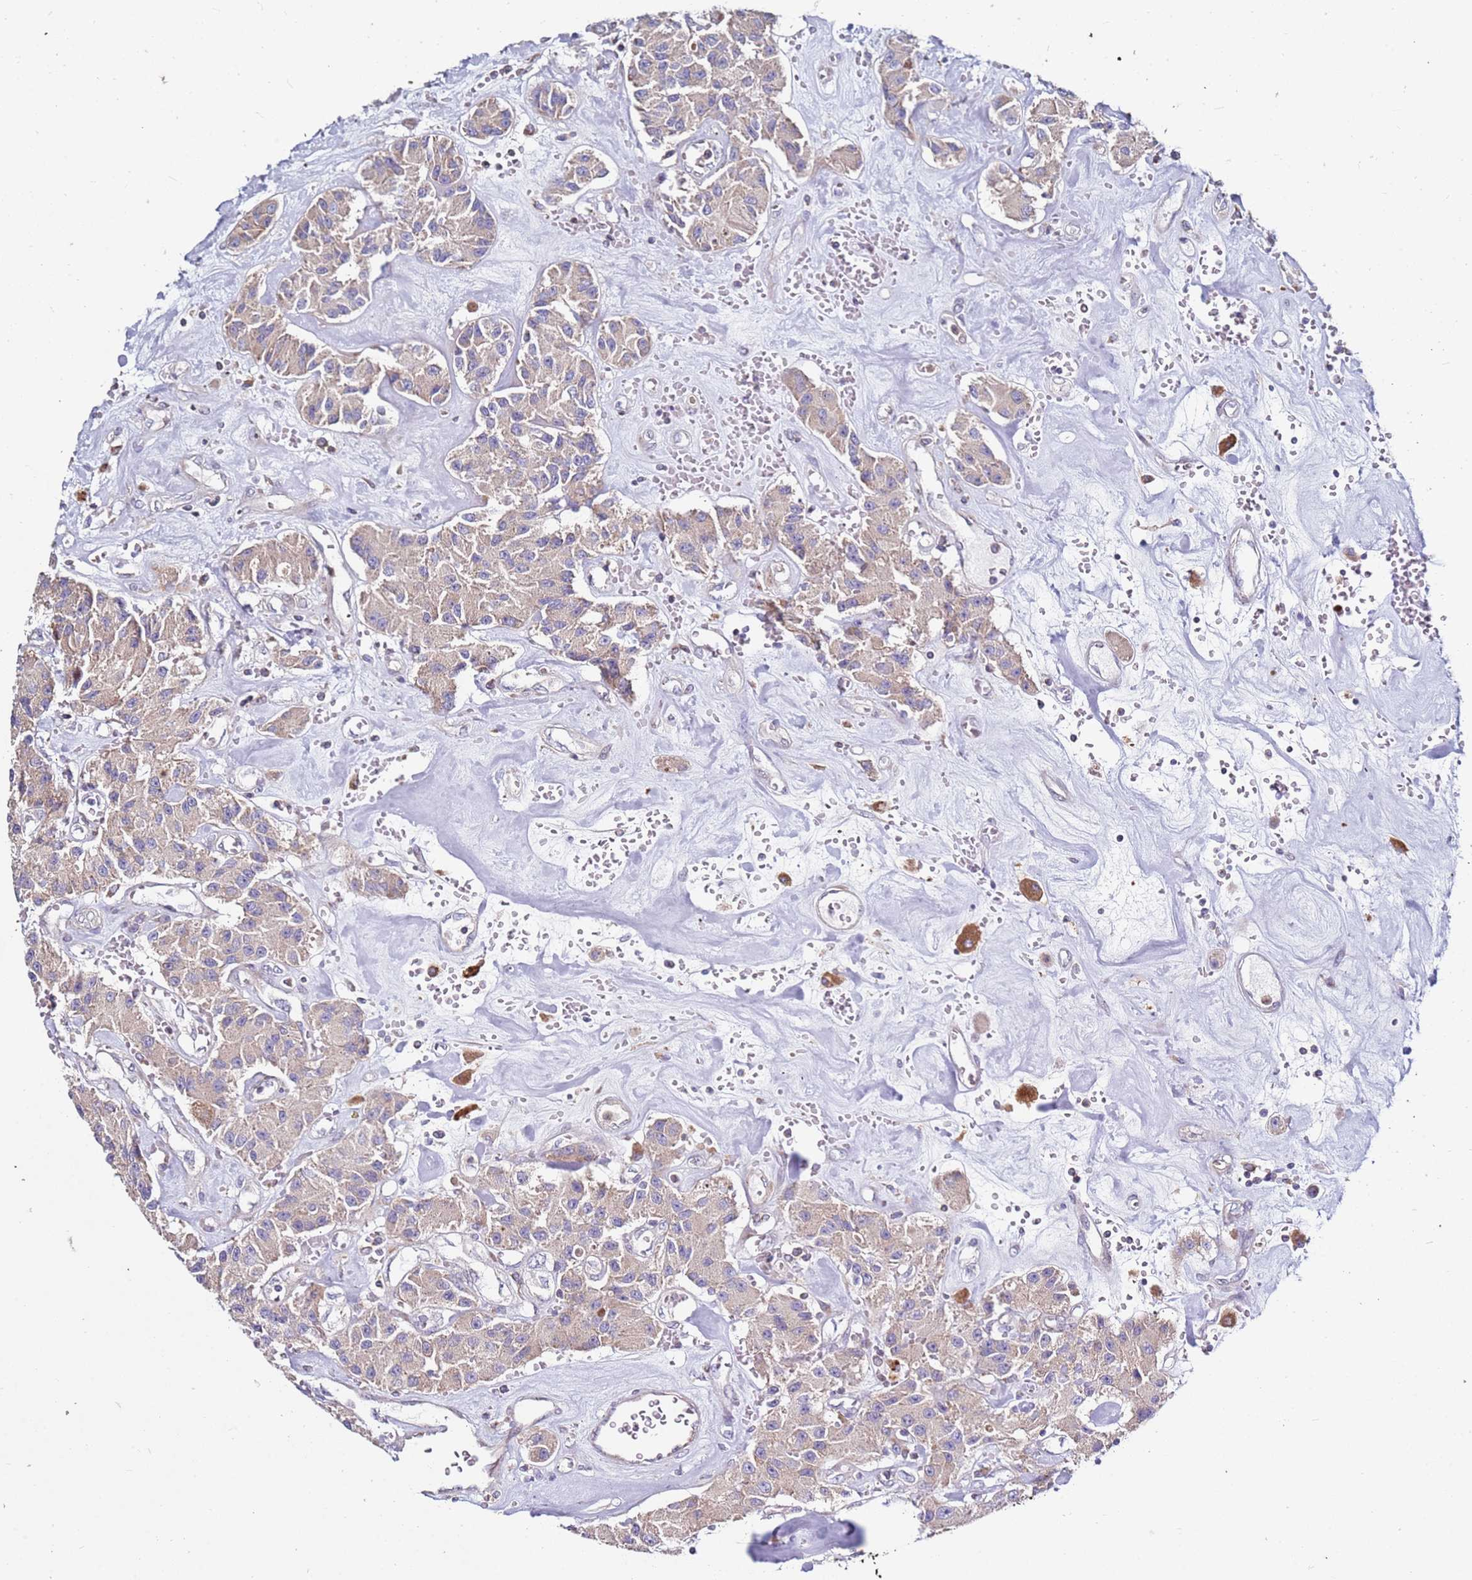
{"staining": {"intensity": "weak", "quantity": ">75%", "location": "cytoplasmic/membranous"}, "tissue": "carcinoid", "cell_type": "Tumor cells", "image_type": "cancer", "snomed": [{"axis": "morphology", "description": "Carcinoid, malignant, NOS"}, {"axis": "topography", "description": "Pancreas"}], "caption": "The micrograph displays staining of malignant carcinoid, revealing weak cytoplasmic/membranous protein staining (brown color) within tumor cells.", "gene": "CNOT9", "patient": {"sex": "male", "age": 41}}